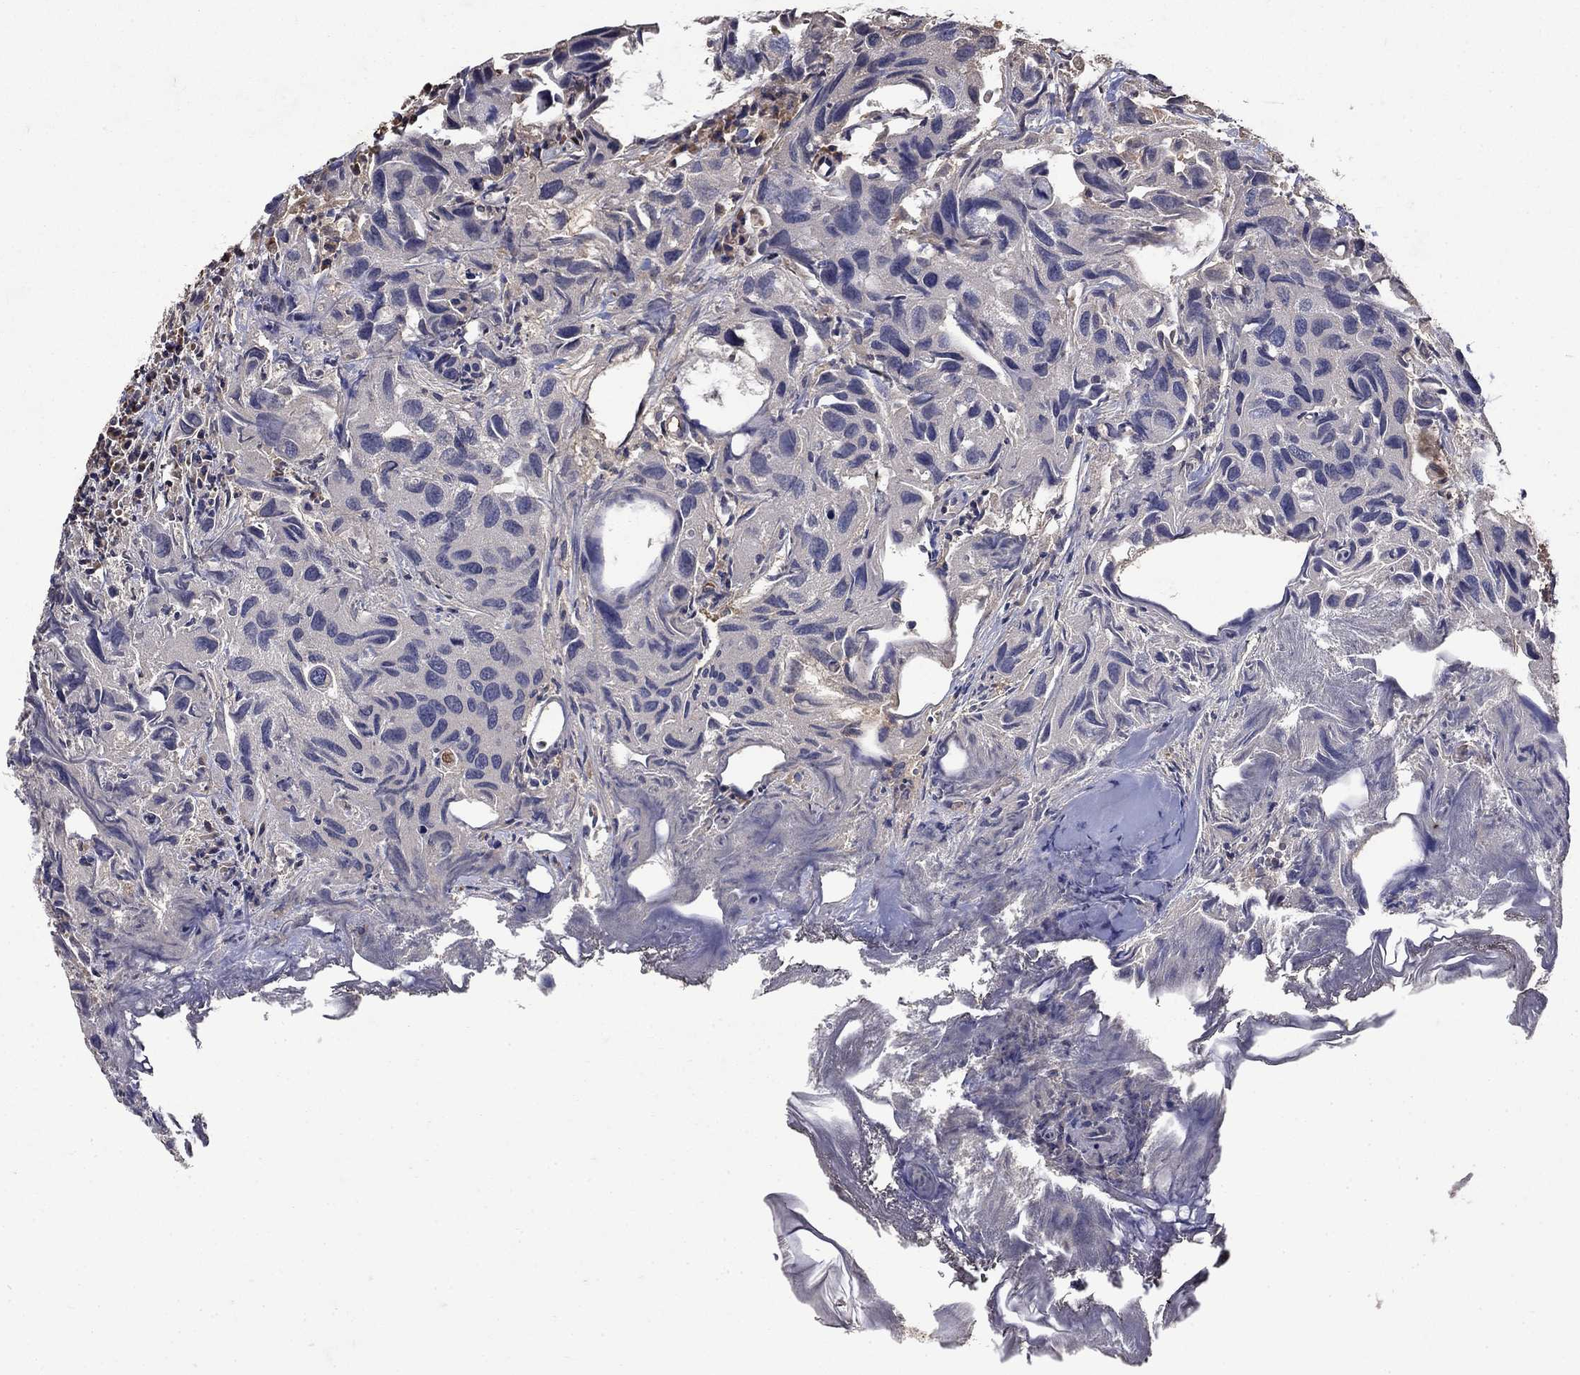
{"staining": {"intensity": "negative", "quantity": "none", "location": "none"}, "tissue": "urothelial cancer", "cell_type": "Tumor cells", "image_type": "cancer", "snomed": [{"axis": "morphology", "description": "Urothelial carcinoma, High grade"}, {"axis": "topography", "description": "Urinary bladder"}], "caption": "Tumor cells are negative for brown protein staining in urothelial cancer.", "gene": "NPC2", "patient": {"sex": "male", "age": 79}}